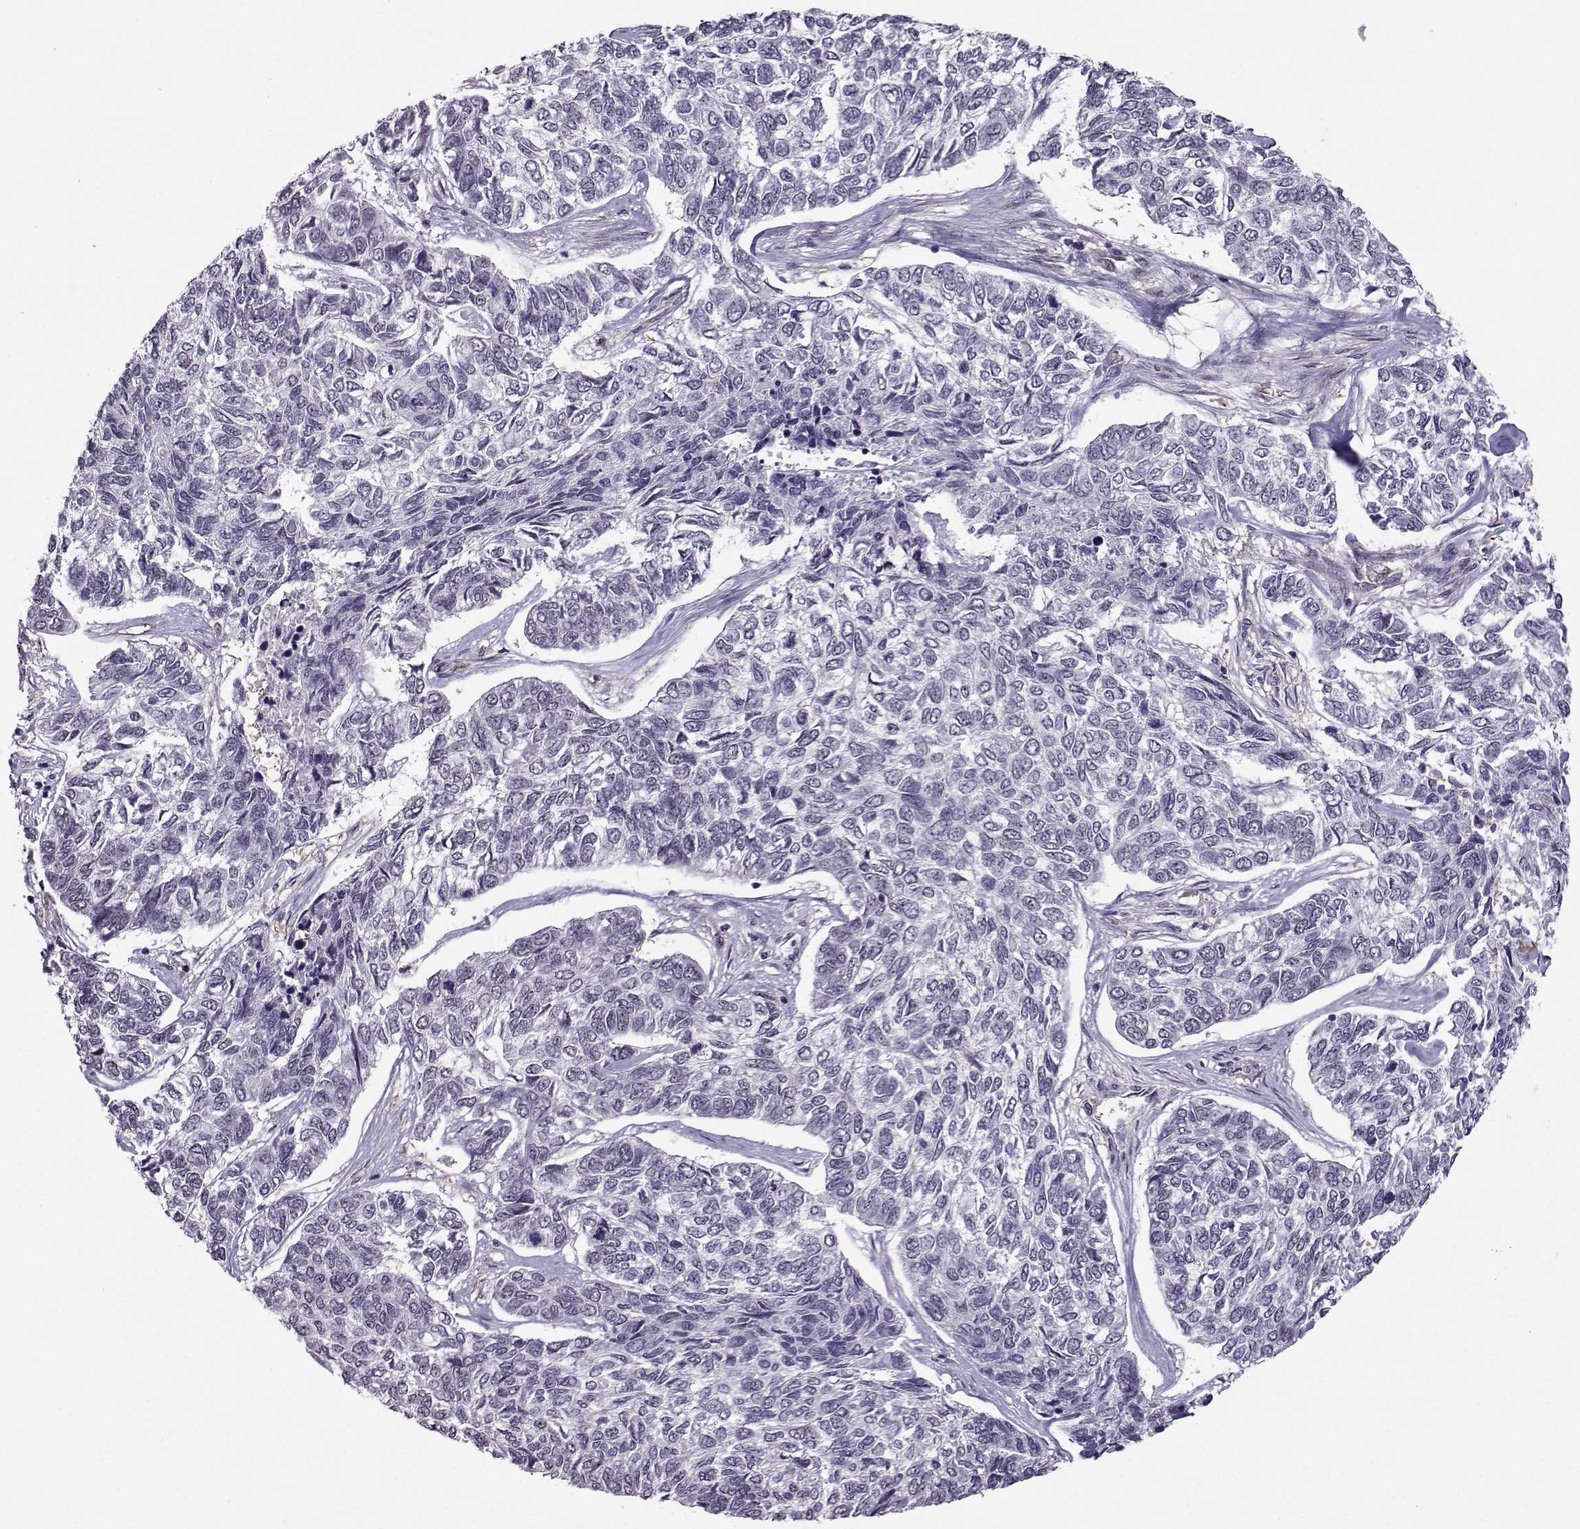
{"staining": {"intensity": "negative", "quantity": "none", "location": "none"}, "tissue": "skin cancer", "cell_type": "Tumor cells", "image_type": "cancer", "snomed": [{"axis": "morphology", "description": "Basal cell carcinoma"}, {"axis": "topography", "description": "Skin"}], "caption": "Human skin basal cell carcinoma stained for a protein using immunohistochemistry shows no positivity in tumor cells.", "gene": "DDX20", "patient": {"sex": "female", "age": 65}}